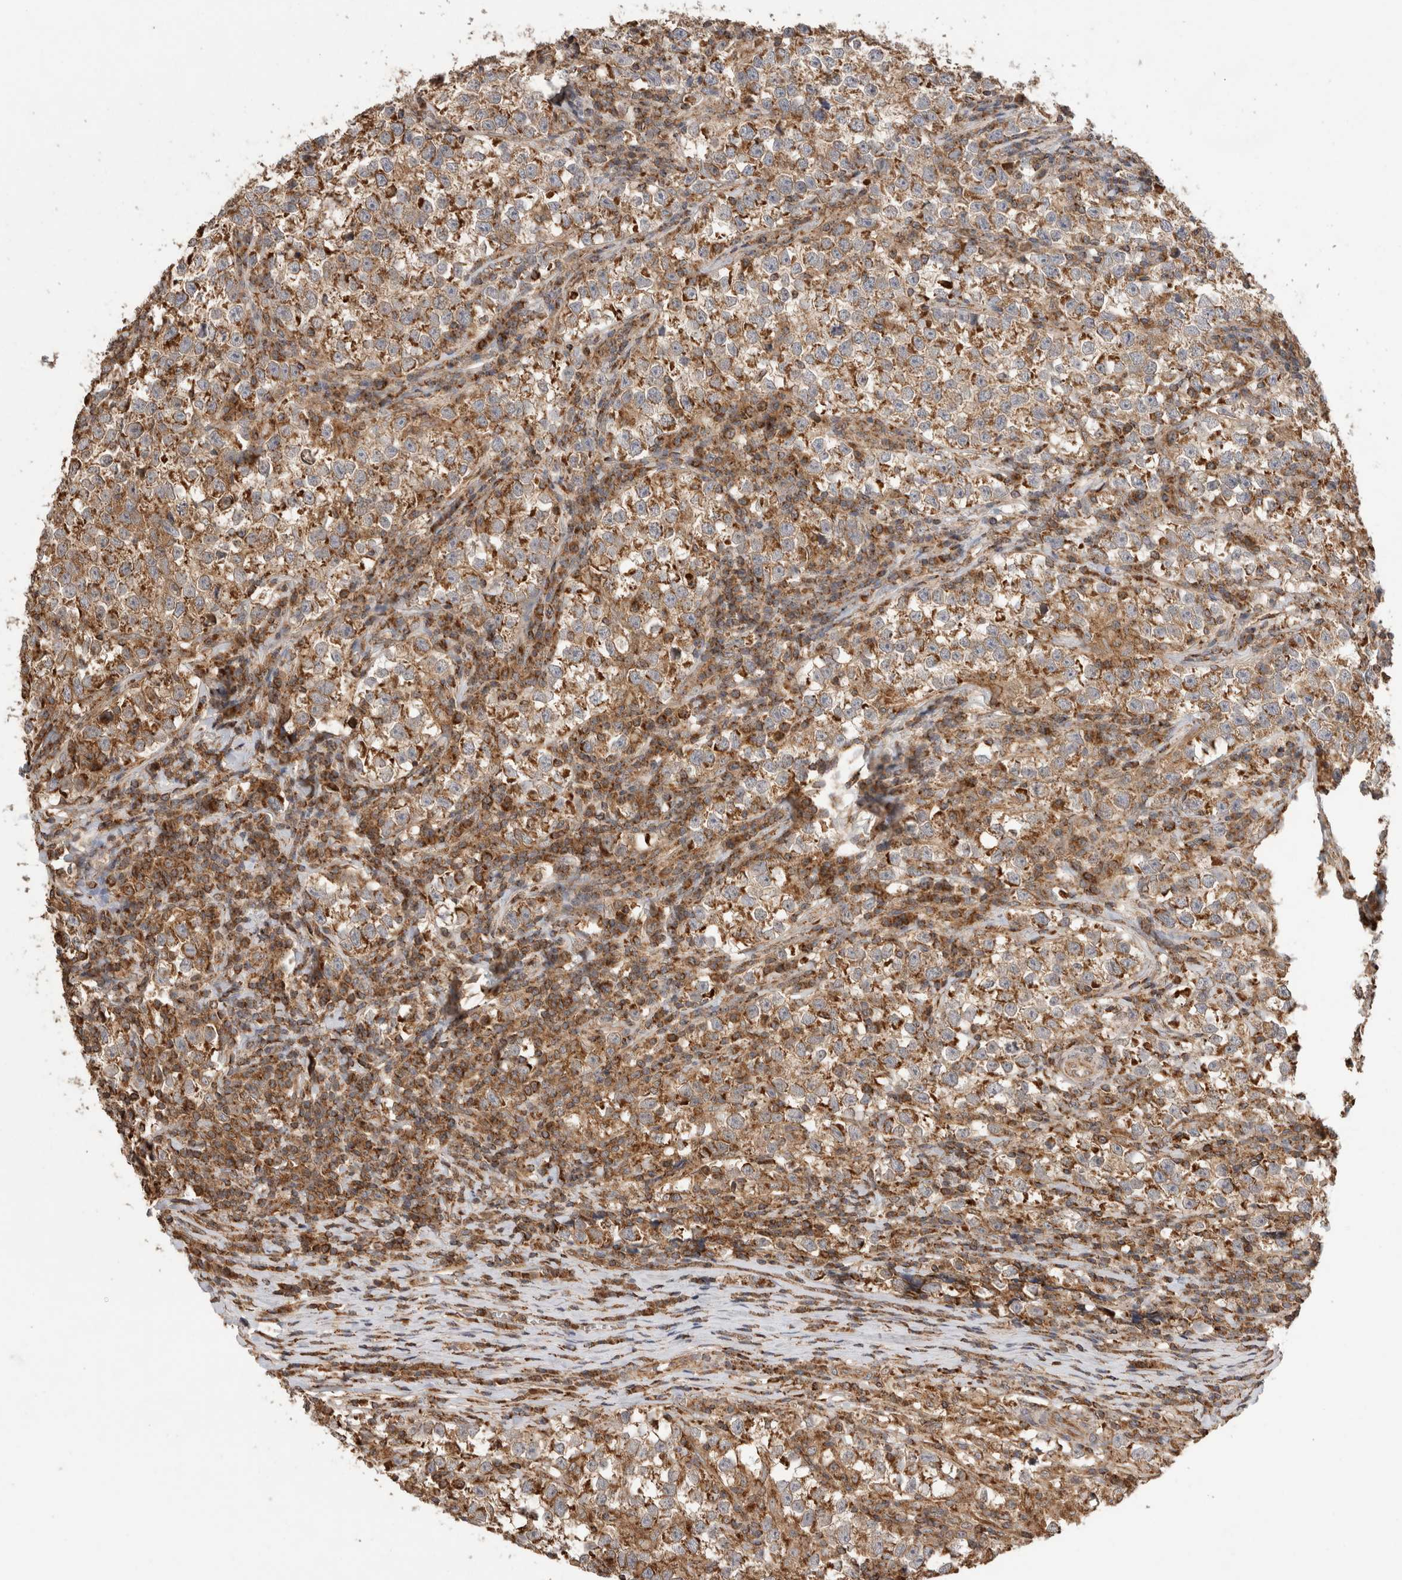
{"staining": {"intensity": "strong", "quantity": "25%-75%", "location": "cytoplasmic/membranous"}, "tissue": "testis cancer", "cell_type": "Tumor cells", "image_type": "cancer", "snomed": [{"axis": "morphology", "description": "Normal tissue, NOS"}, {"axis": "morphology", "description": "Seminoma, NOS"}, {"axis": "topography", "description": "Testis"}], "caption": "Tumor cells exhibit high levels of strong cytoplasmic/membranous positivity in about 25%-75% of cells in seminoma (testis). The staining was performed using DAB to visualize the protein expression in brown, while the nuclei were stained in blue with hematoxylin (Magnification: 20x).", "gene": "IMMP2L", "patient": {"sex": "male", "age": 43}}